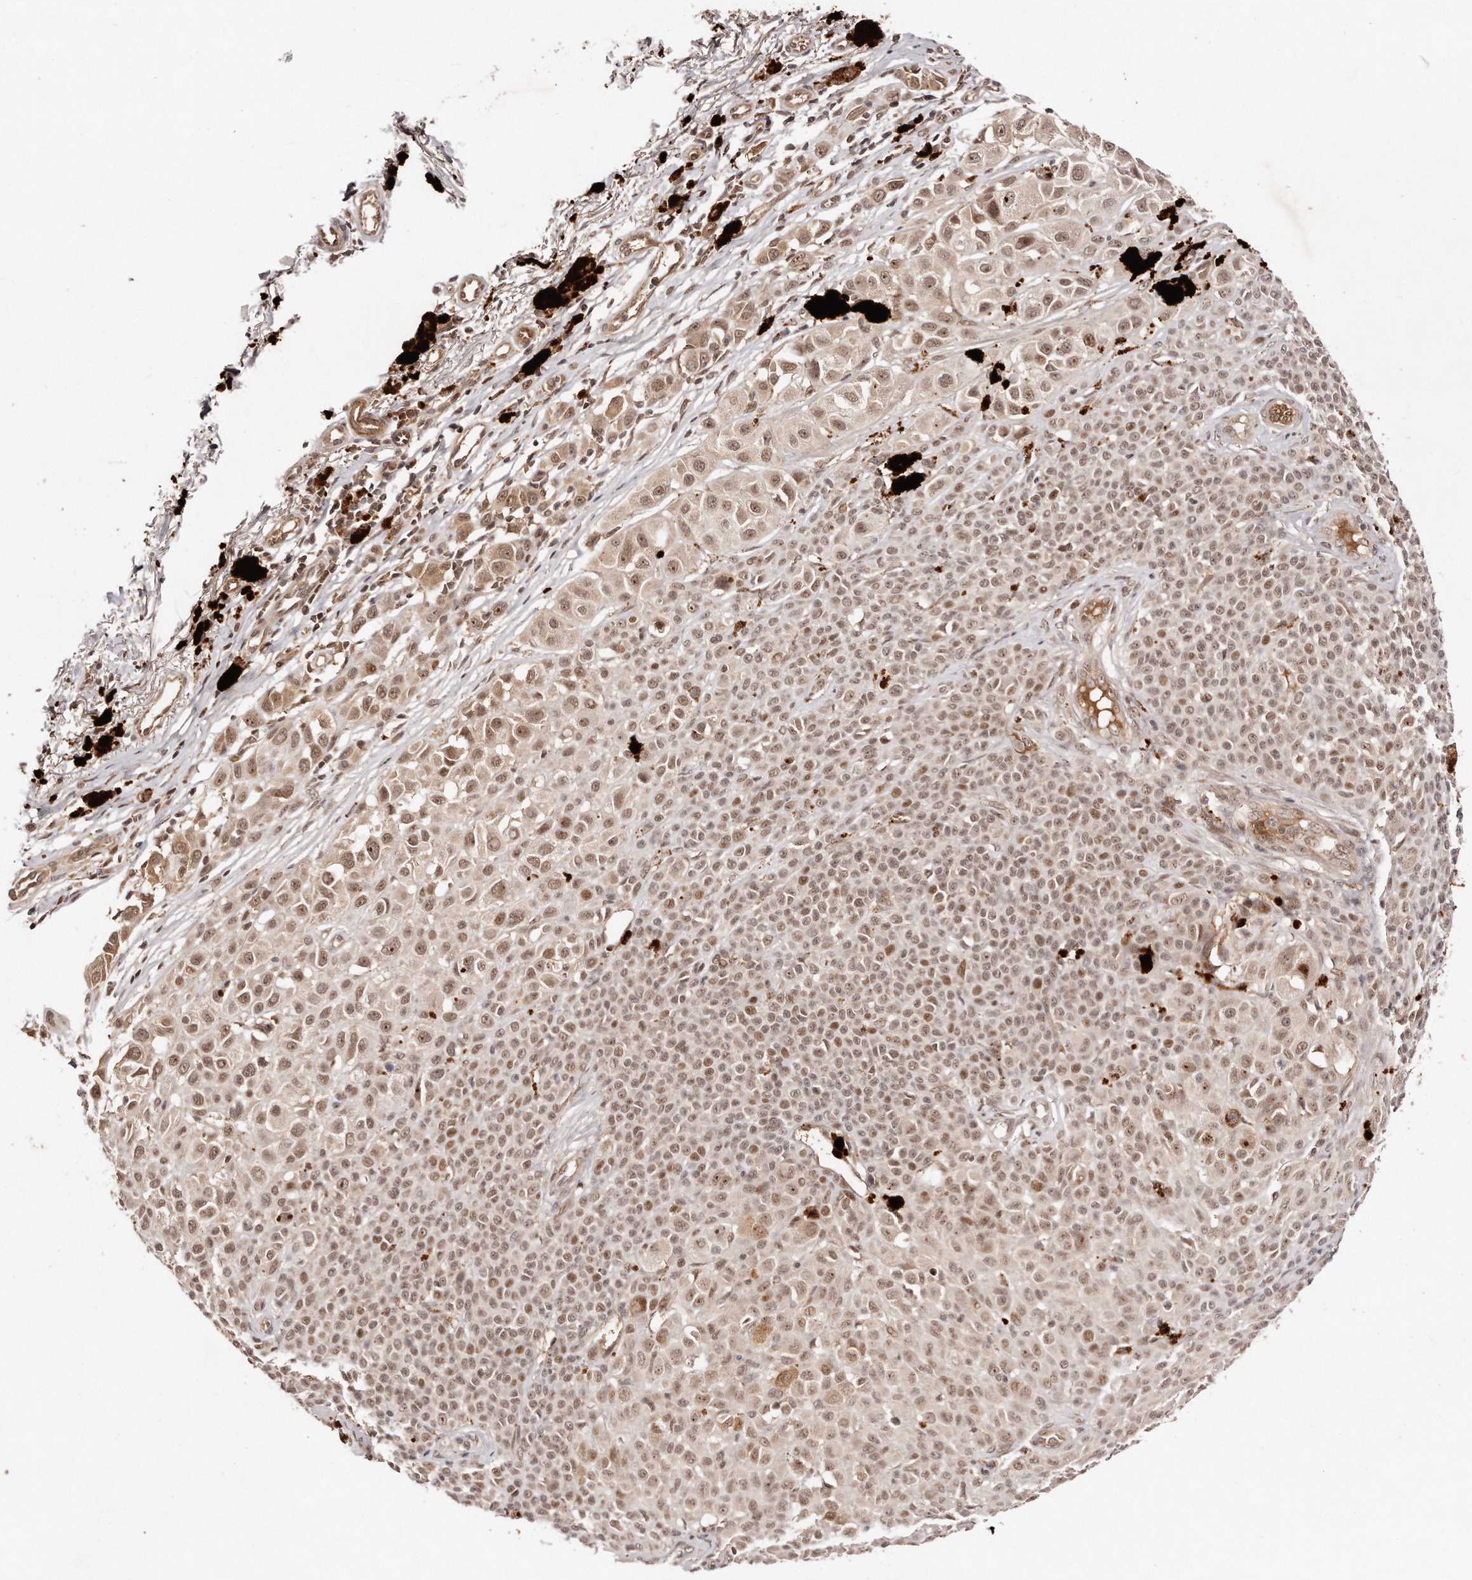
{"staining": {"intensity": "moderate", "quantity": ">75%", "location": "nuclear"}, "tissue": "melanoma", "cell_type": "Tumor cells", "image_type": "cancer", "snomed": [{"axis": "morphology", "description": "Malignant melanoma, NOS"}, {"axis": "topography", "description": "Skin of leg"}], "caption": "An image showing moderate nuclear expression in approximately >75% of tumor cells in melanoma, as visualized by brown immunohistochemical staining.", "gene": "SOX4", "patient": {"sex": "female", "age": 72}}